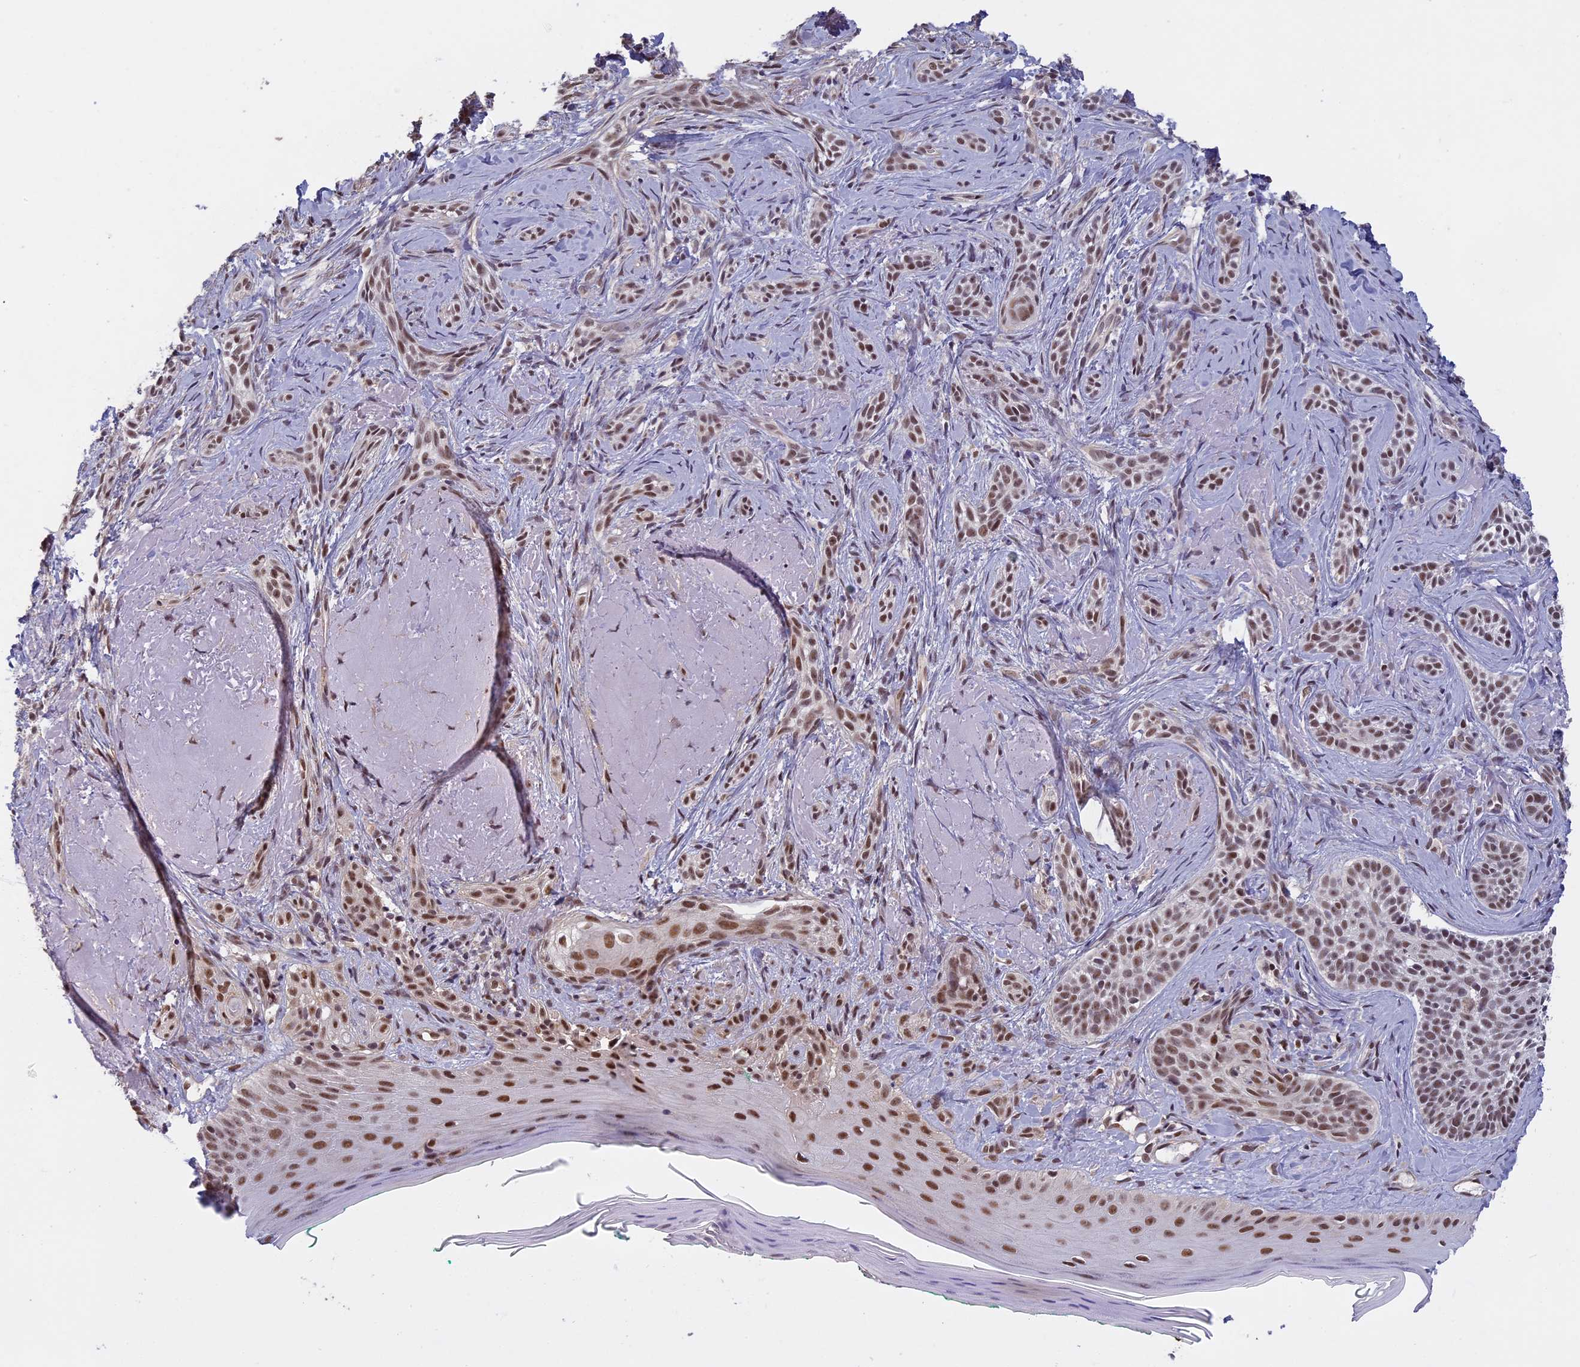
{"staining": {"intensity": "moderate", "quantity": ">75%", "location": "nuclear"}, "tissue": "skin cancer", "cell_type": "Tumor cells", "image_type": "cancer", "snomed": [{"axis": "morphology", "description": "Basal cell carcinoma"}, {"axis": "topography", "description": "Skin"}], "caption": "Immunohistochemical staining of skin cancer exhibits moderate nuclear protein expression in approximately >75% of tumor cells. (DAB (3,3'-diaminobenzidine) IHC, brown staining for protein, blue staining for nuclei).", "gene": "MORF4L1", "patient": {"sex": "male", "age": 71}}